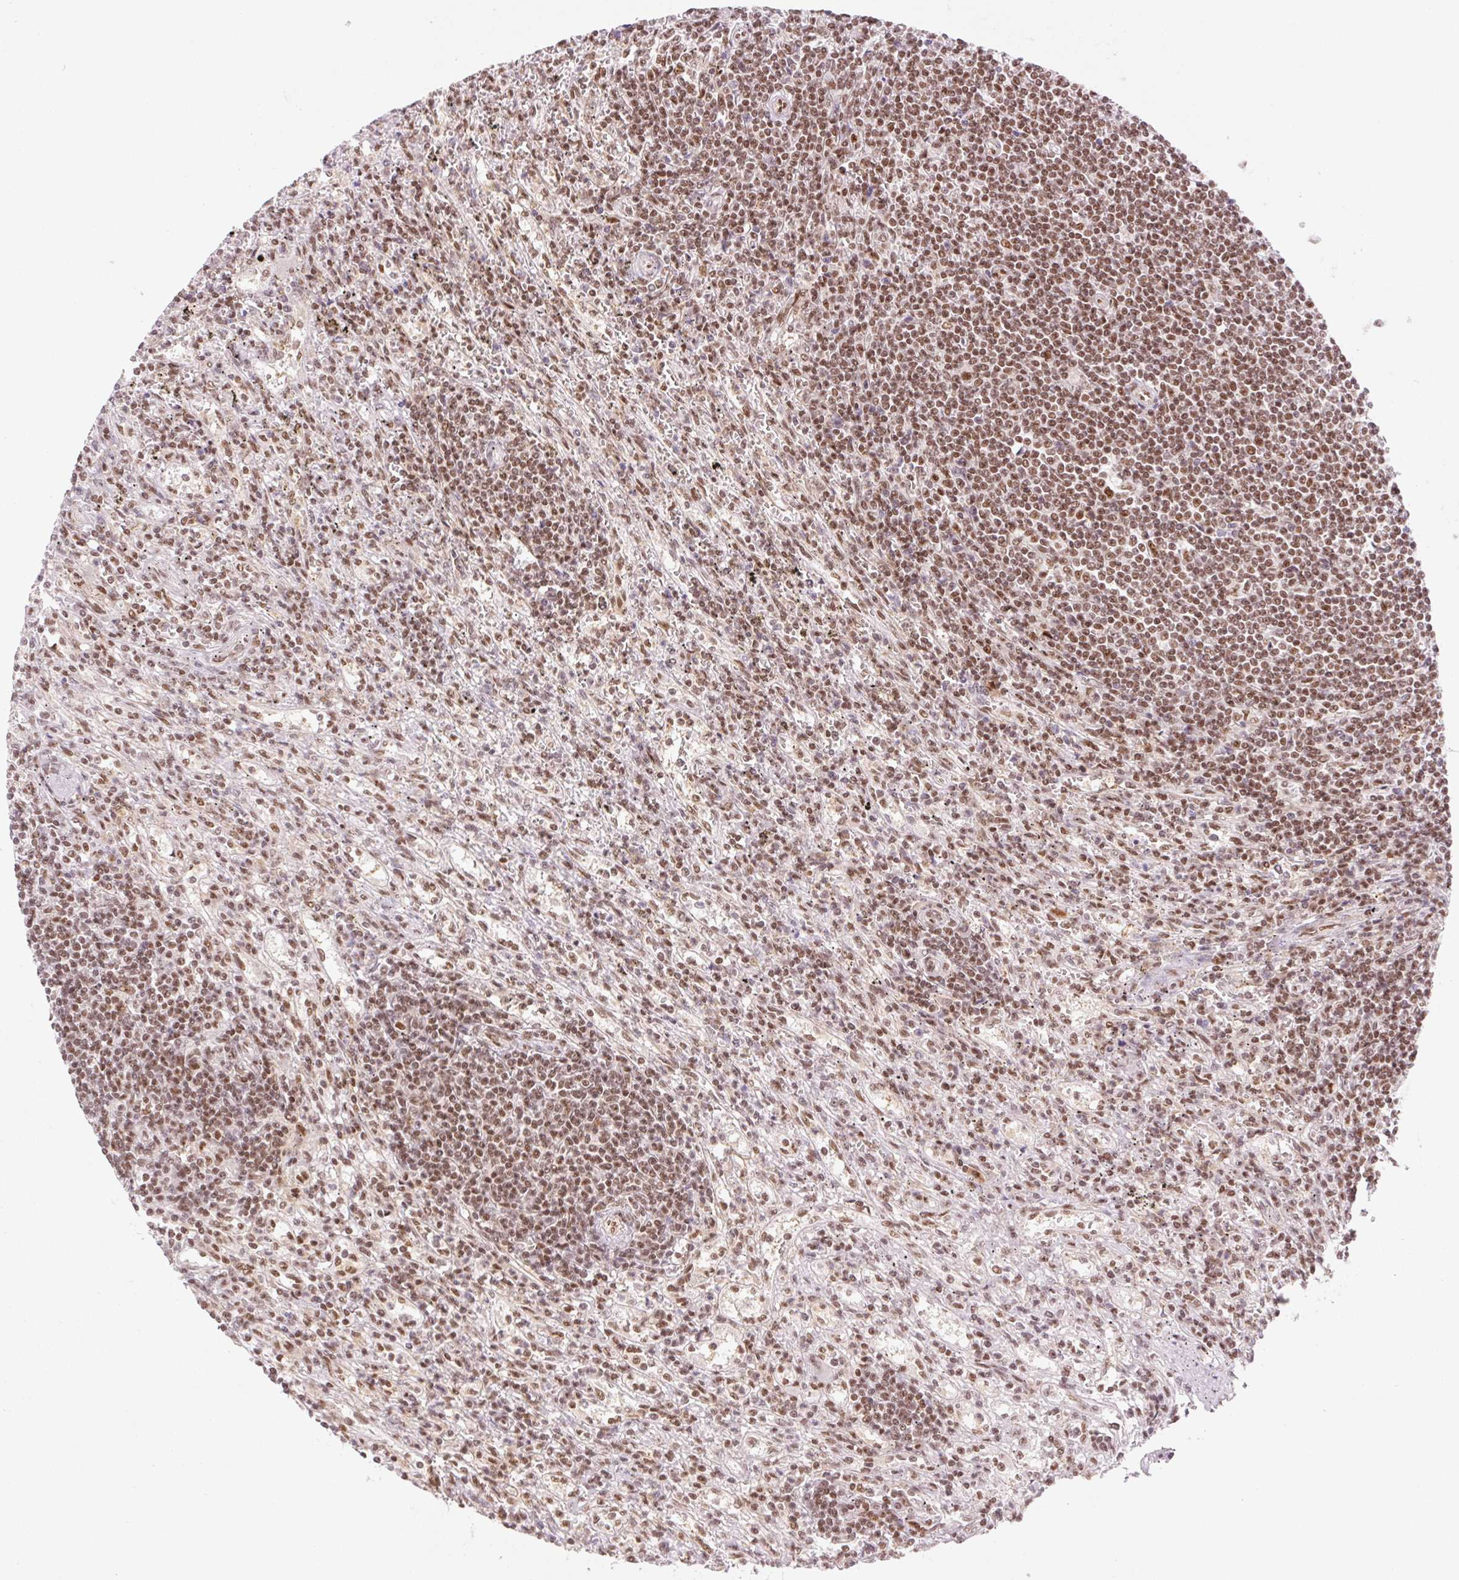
{"staining": {"intensity": "moderate", "quantity": ">75%", "location": "nuclear"}, "tissue": "lymphoma", "cell_type": "Tumor cells", "image_type": "cancer", "snomed": [{"axis": "morphology", "description": "Malignant lymphoma, non-Hodgkin's type, Low grade"}, {"axis": "topography", "description": "Spleen"}], "caption": "Moderate nuclear positivity is seen in about >75% of tumor cells in malignant lymphoma, non-Hodgkin's type (low-grade). (IHC, brightfield microscopy, high magnification).", "gene": "PRDM11", "patient": {"sex": "male", "age": 76}}